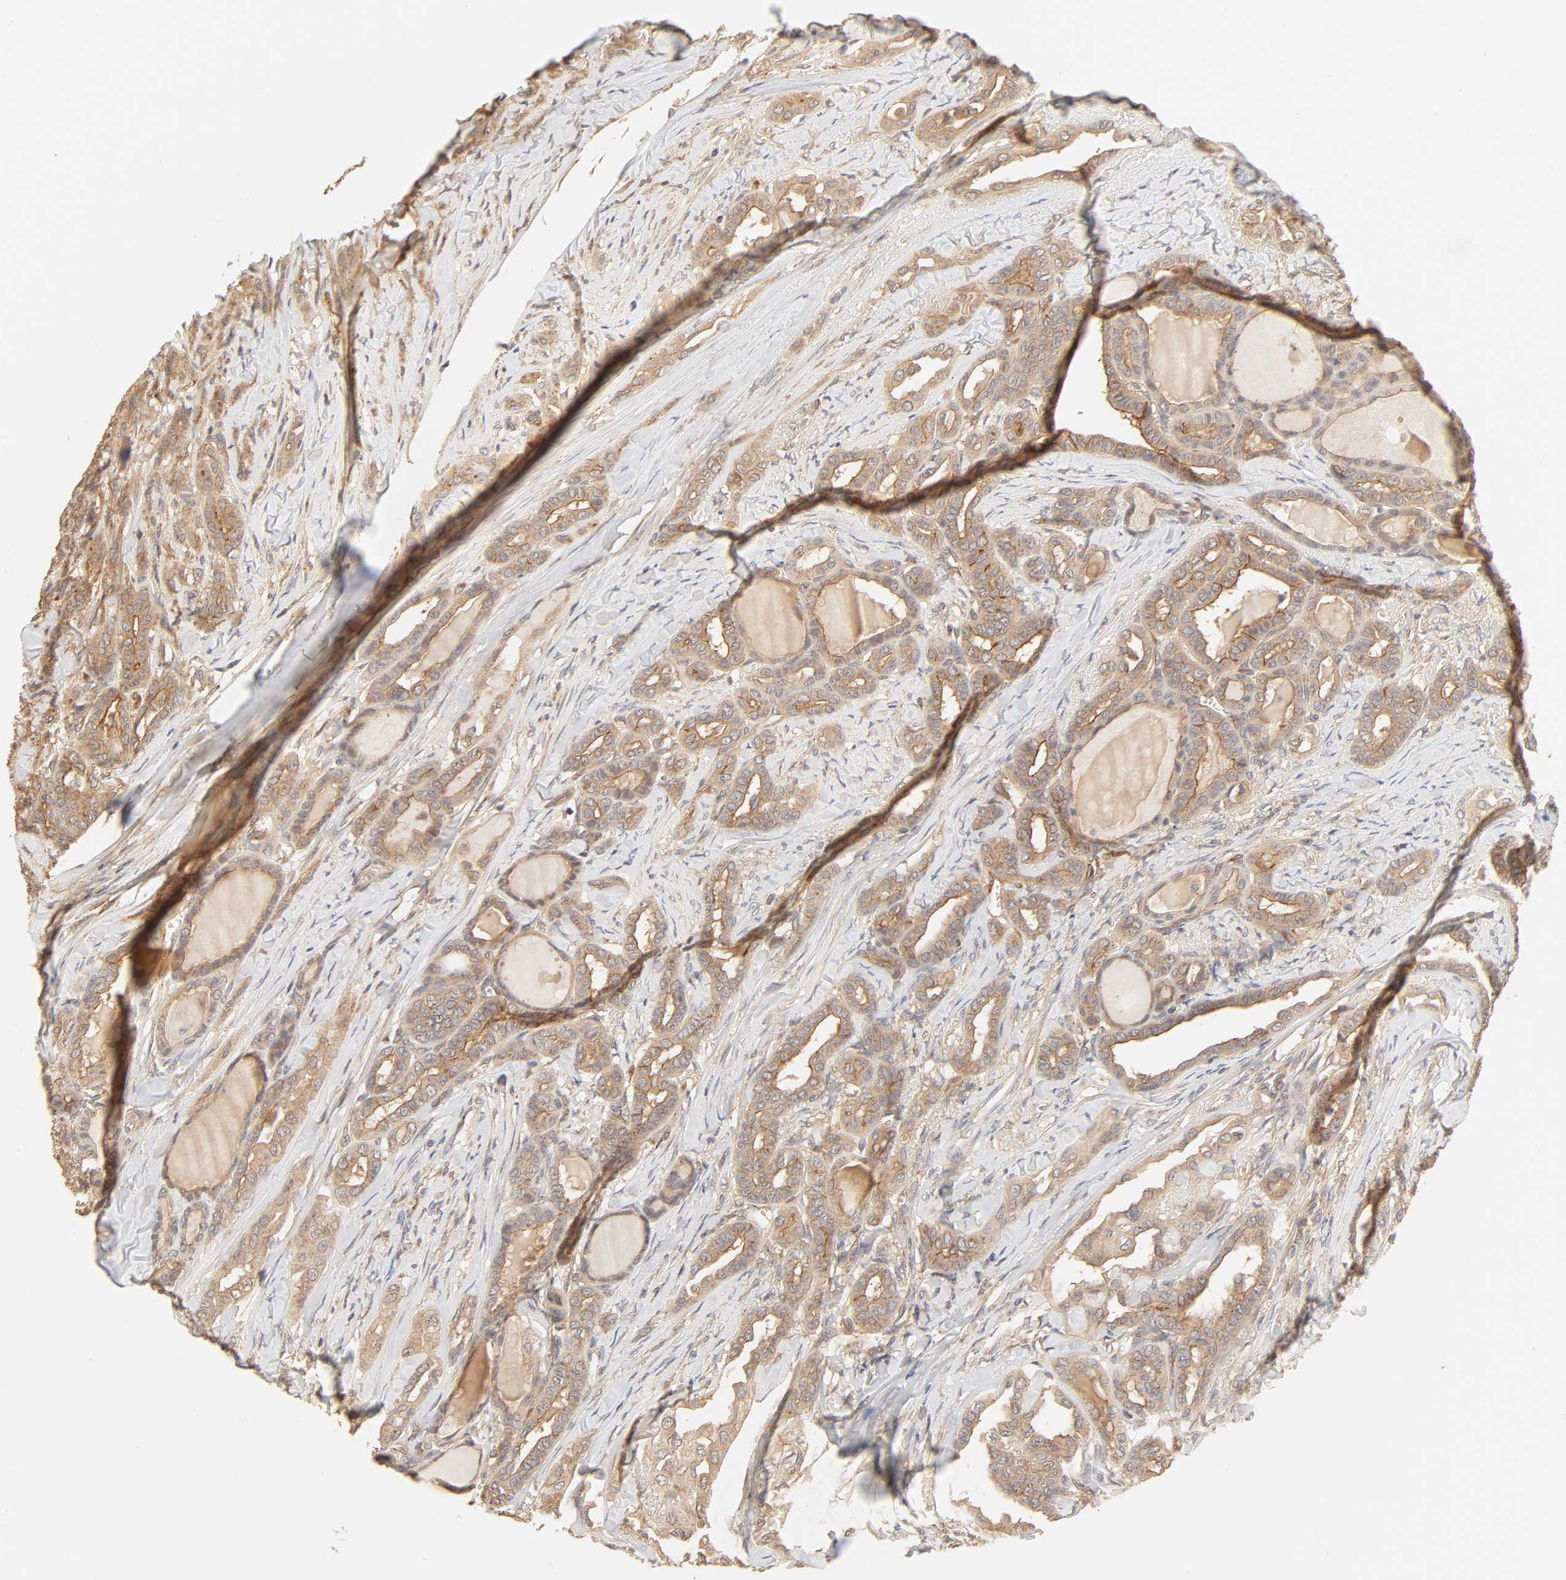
{"staining": {"intensity": "strong", "quantity": ">75%", "location": "cytoplasmic/membranous"}, "tissue": "thyroid cancer", "cell_type": "Tumor cells", "image_type": "cancer", "snomed": [{"axis": "morphology", "description": "Carcinoma, NOS"}, {"axis": "topography", "description": "Thyroid gland"}], "caption": "Human carcinoma (thyroid) stained for a protein (brown) shows strong cytoplasmic/membranous positive expression in approximately >75% of tumor cells.", "gene": "EPS8", "patient": {"sex": "female", "age": 91}}